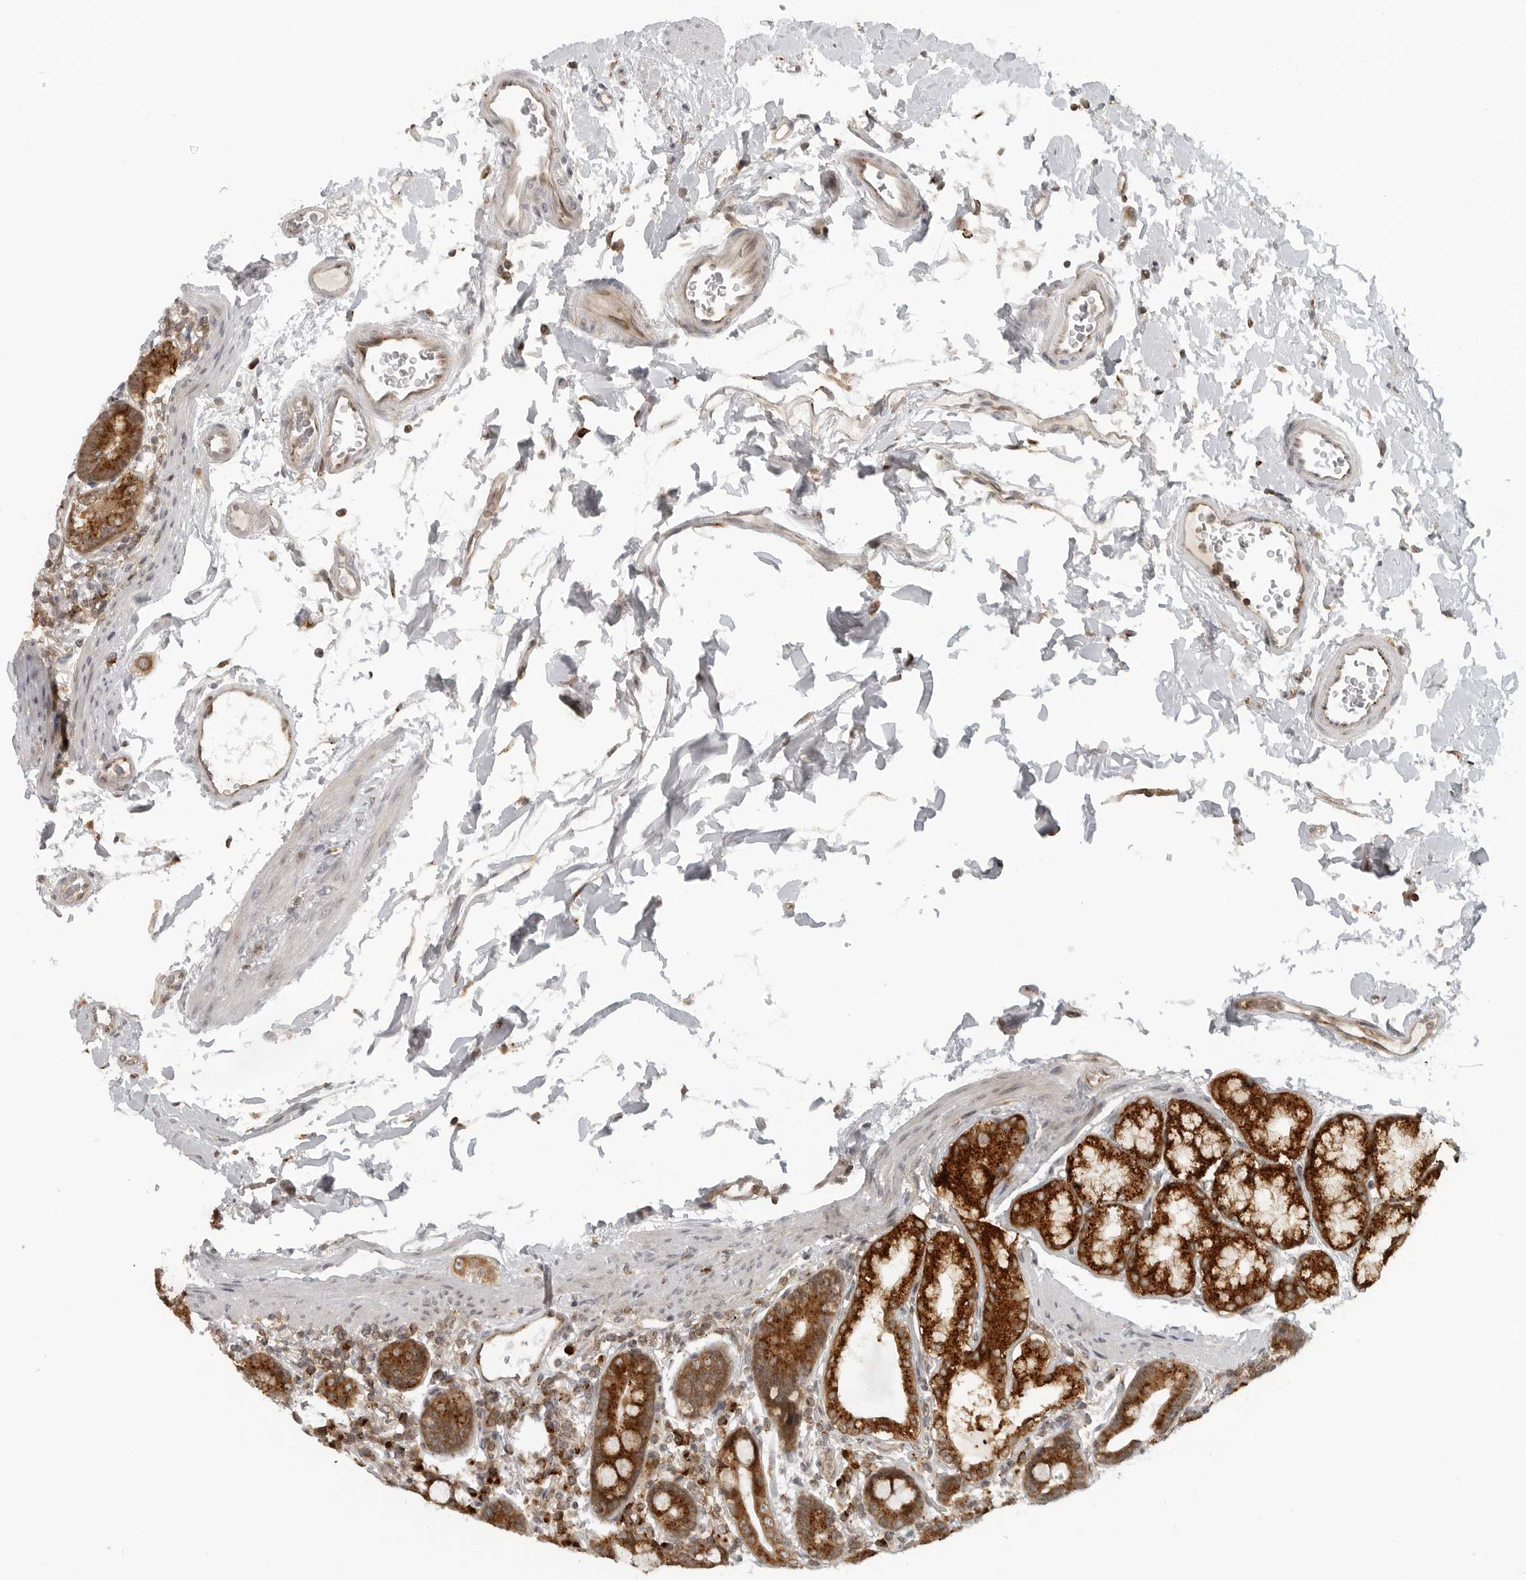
{"staining": {"intensity": "strong", "quantity": ">75%", "location": "cytoplasmic/membranous"}, "tissue": "duodenum", "cell_type": "Glandular cells", "image_type": "normal", "snomed": [{"axis": "morphology", "description": "Normal tissue, NOS"}, {"axis": "morphology", "description": "Adenocarcinoma, NOS"}, {"axis": "topography", "description": "Pancreas"}, {"axis": "topography", "description": "Duodenum"}], "caption": "A micrograph of human duodenum stained for a protein reveals strong cytoplasmic/membranous brown staining in glandular cells.", "gene": "COPA", "patient": {"sex": "male", "age": 50}}